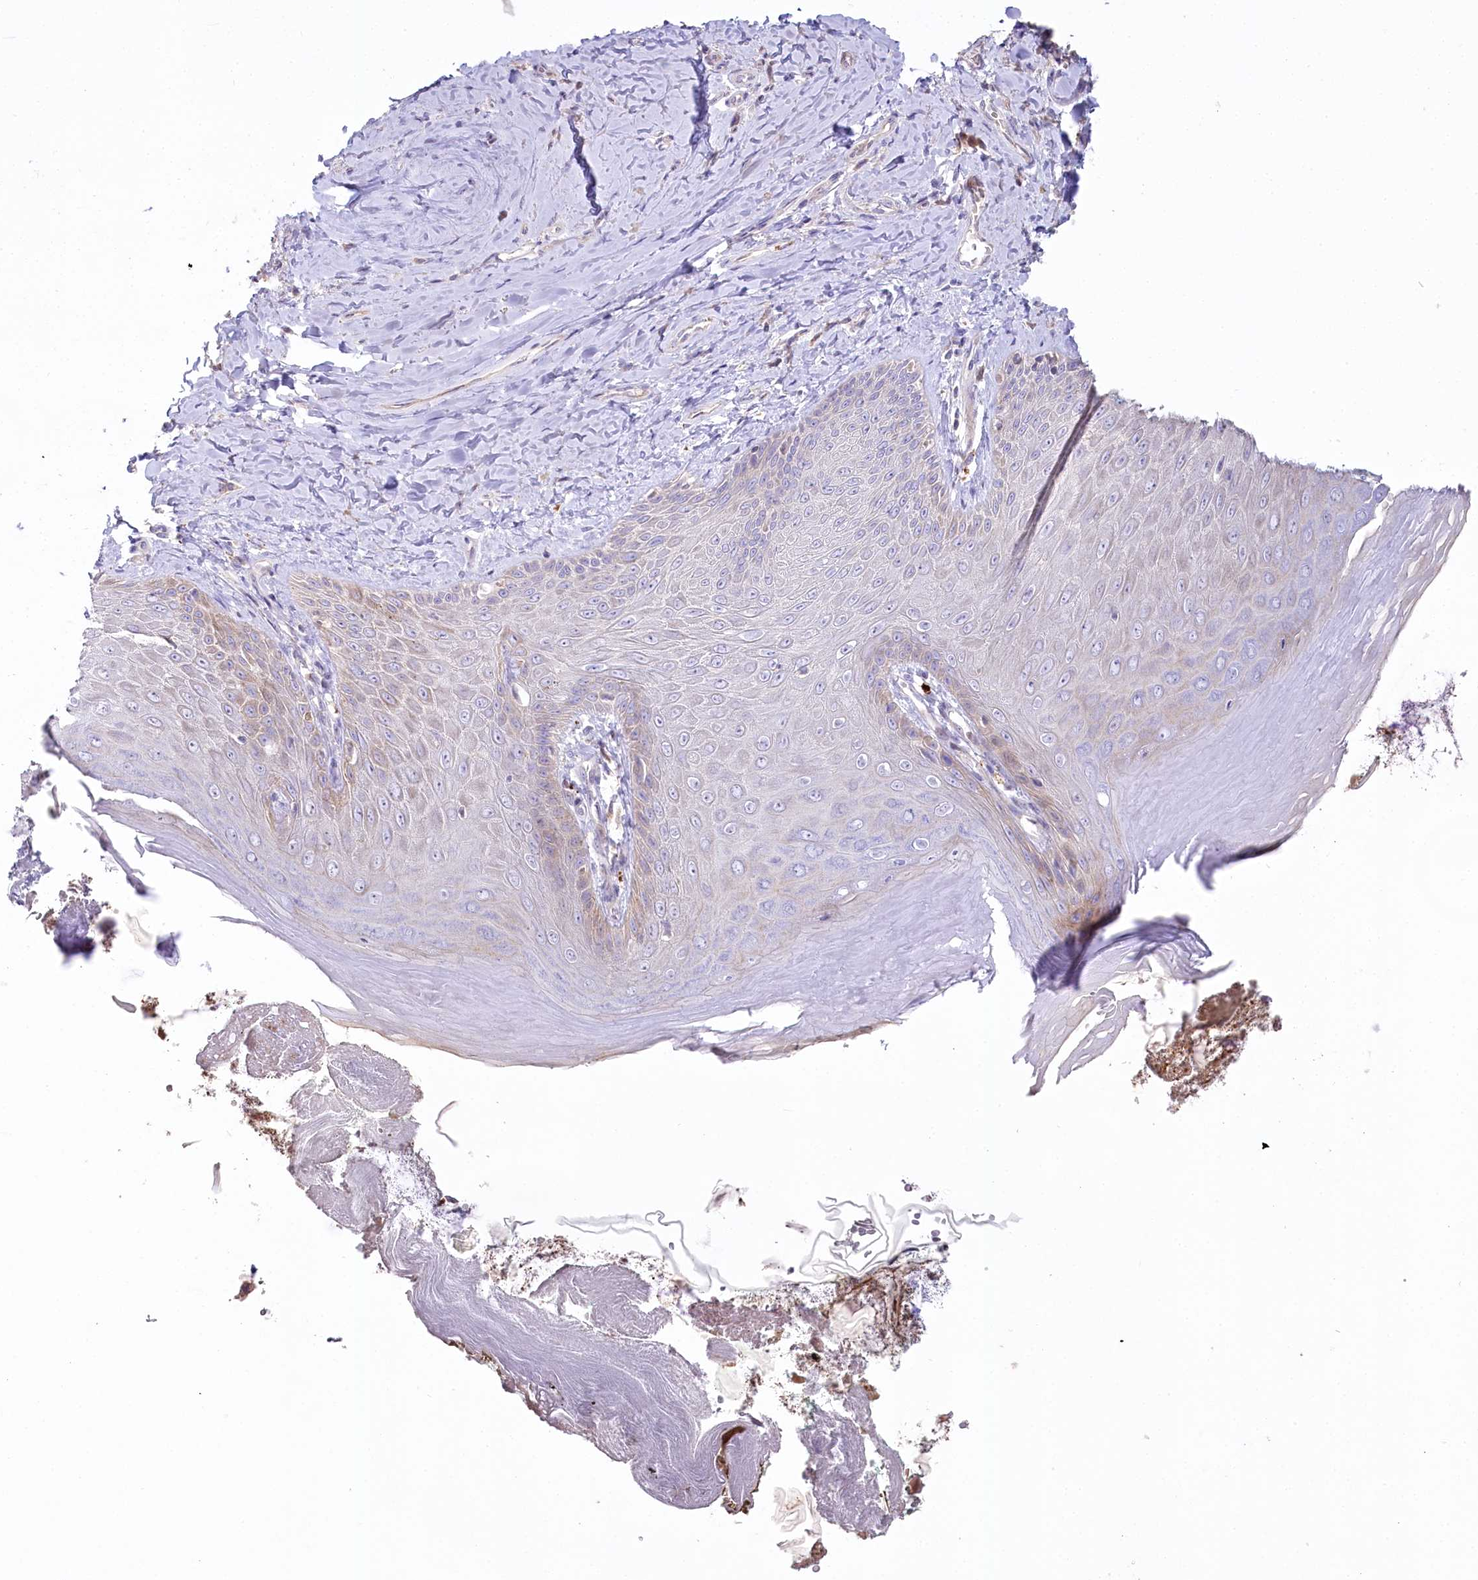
{"staining": {"intensity": "moderate", "quantity": "<25%", "location": "cytoplasmic/membranous"}, "tissue": "skin", "cell_type": "Epidermal cells", "image_type": "normal", "snomed": [{"axis": "morphology", "description": "Normal tissue, NOS"}, {"axis": "topography", "description": "Anal"}], "caption": "A brown stain shows moderate cytoplasmic/membranous expression of a protein in epidermal cells of benign human skin. The staining was performed using DAB (3,3'-diaminobenzidine) to visualize the protein expression in brown, while the nuclei were stained in blue with hematoxylin (Magnification: 20x).", "gene": "SLC6A11", "patient": {"sex": "male", "age": 78}}